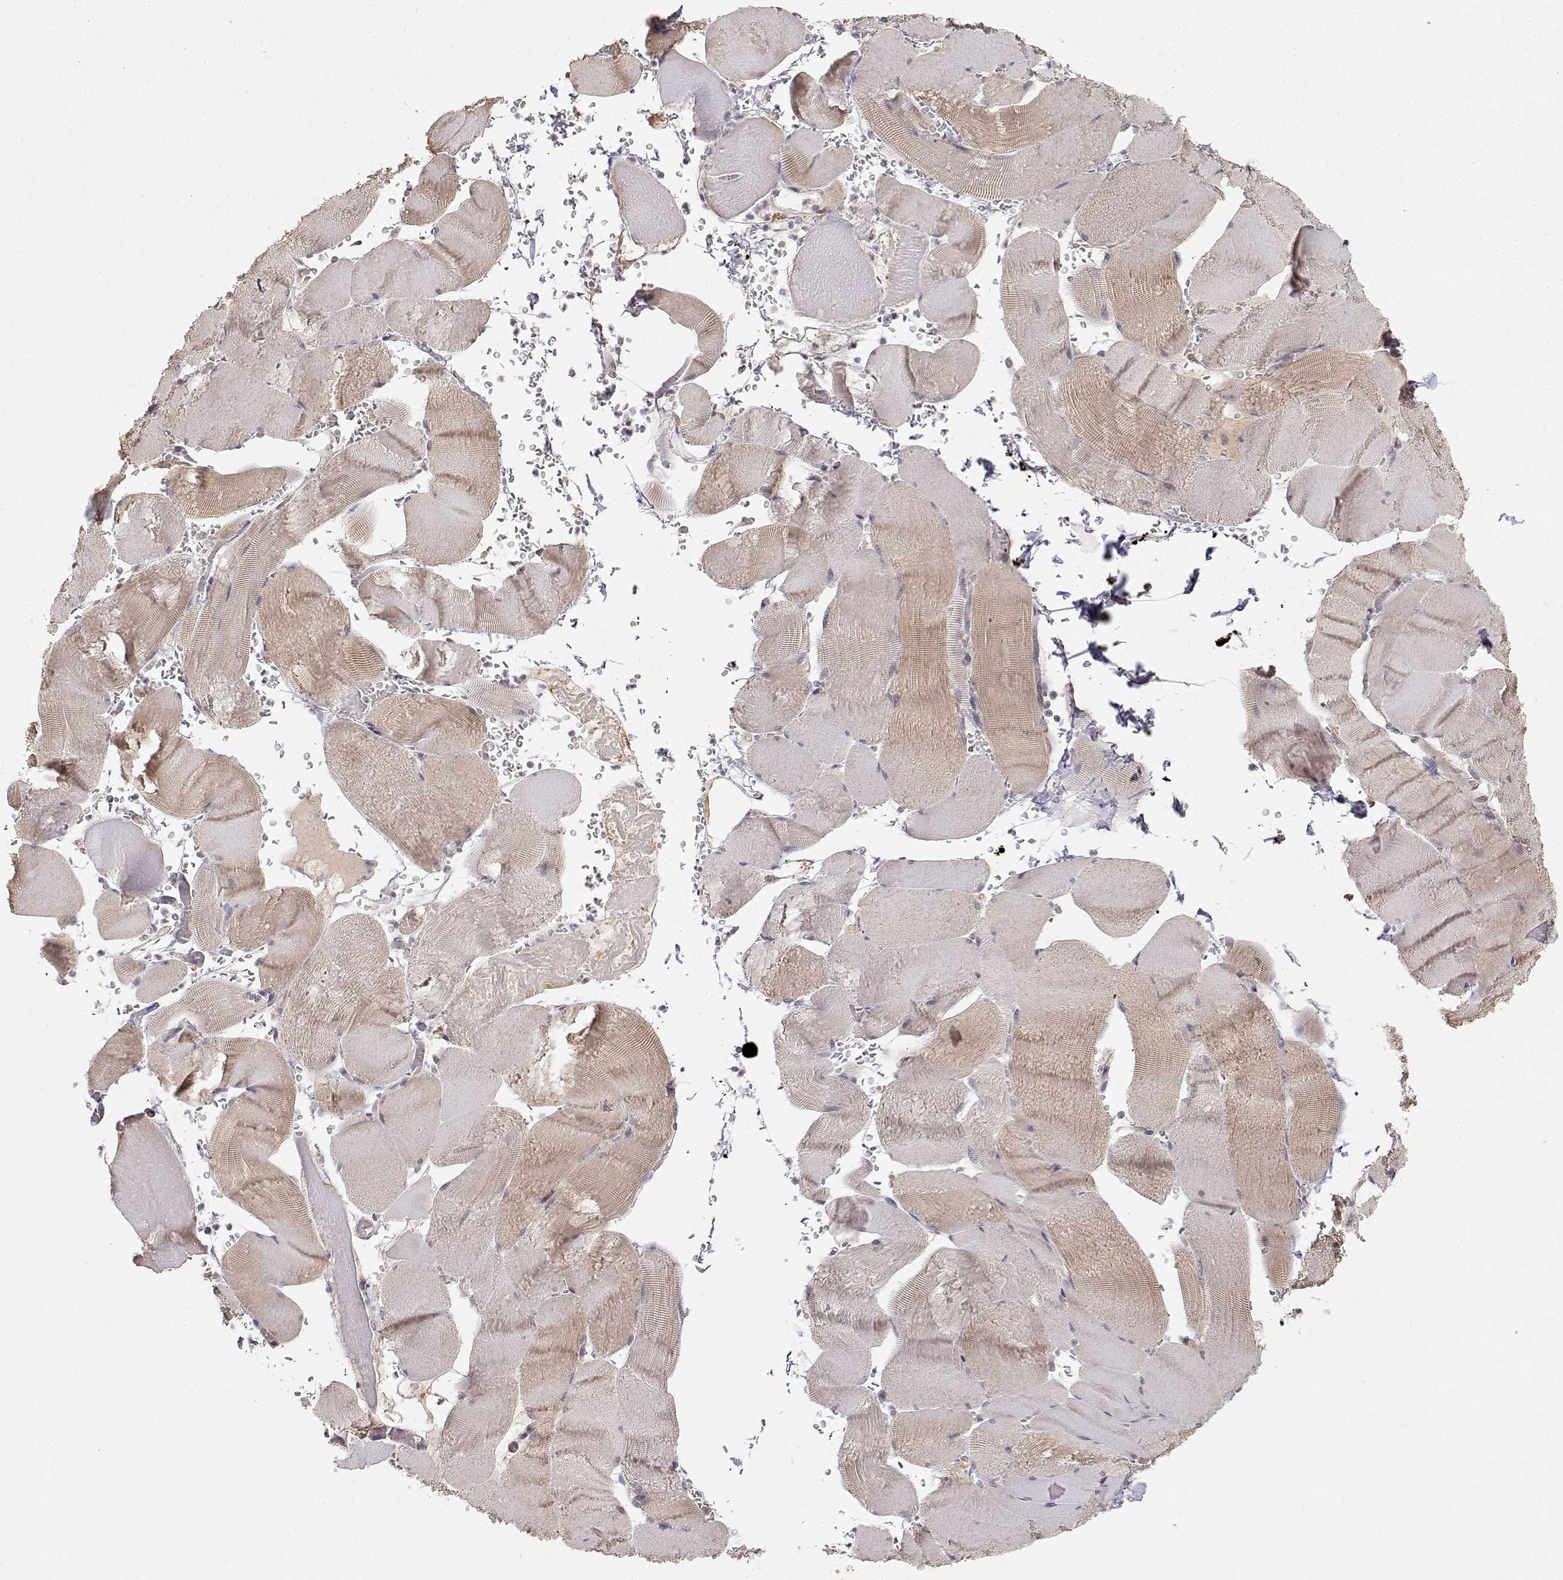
{"staining": {"intensity": "weak", "quantity": "<25%", "location": "cytoplasmic/membranous"}, "tissue": "skeletal muscle", "cell_type": "Myocytes", "image_type": "normal", "snomed": [{"axis": "morphology", "description": "Normal tissue, NOS"}, {"axis": "topography", "description": "Skeletal muscle"}], "caption": "DAB immunohistochemical staining of normal skeletal muscle exhibits no significant positivity in myocytes. (Brightfield microscopy of DAB IHC at high magnification).", "gene": "EAF2", "patient": {"sex": "male", "age": 56}}